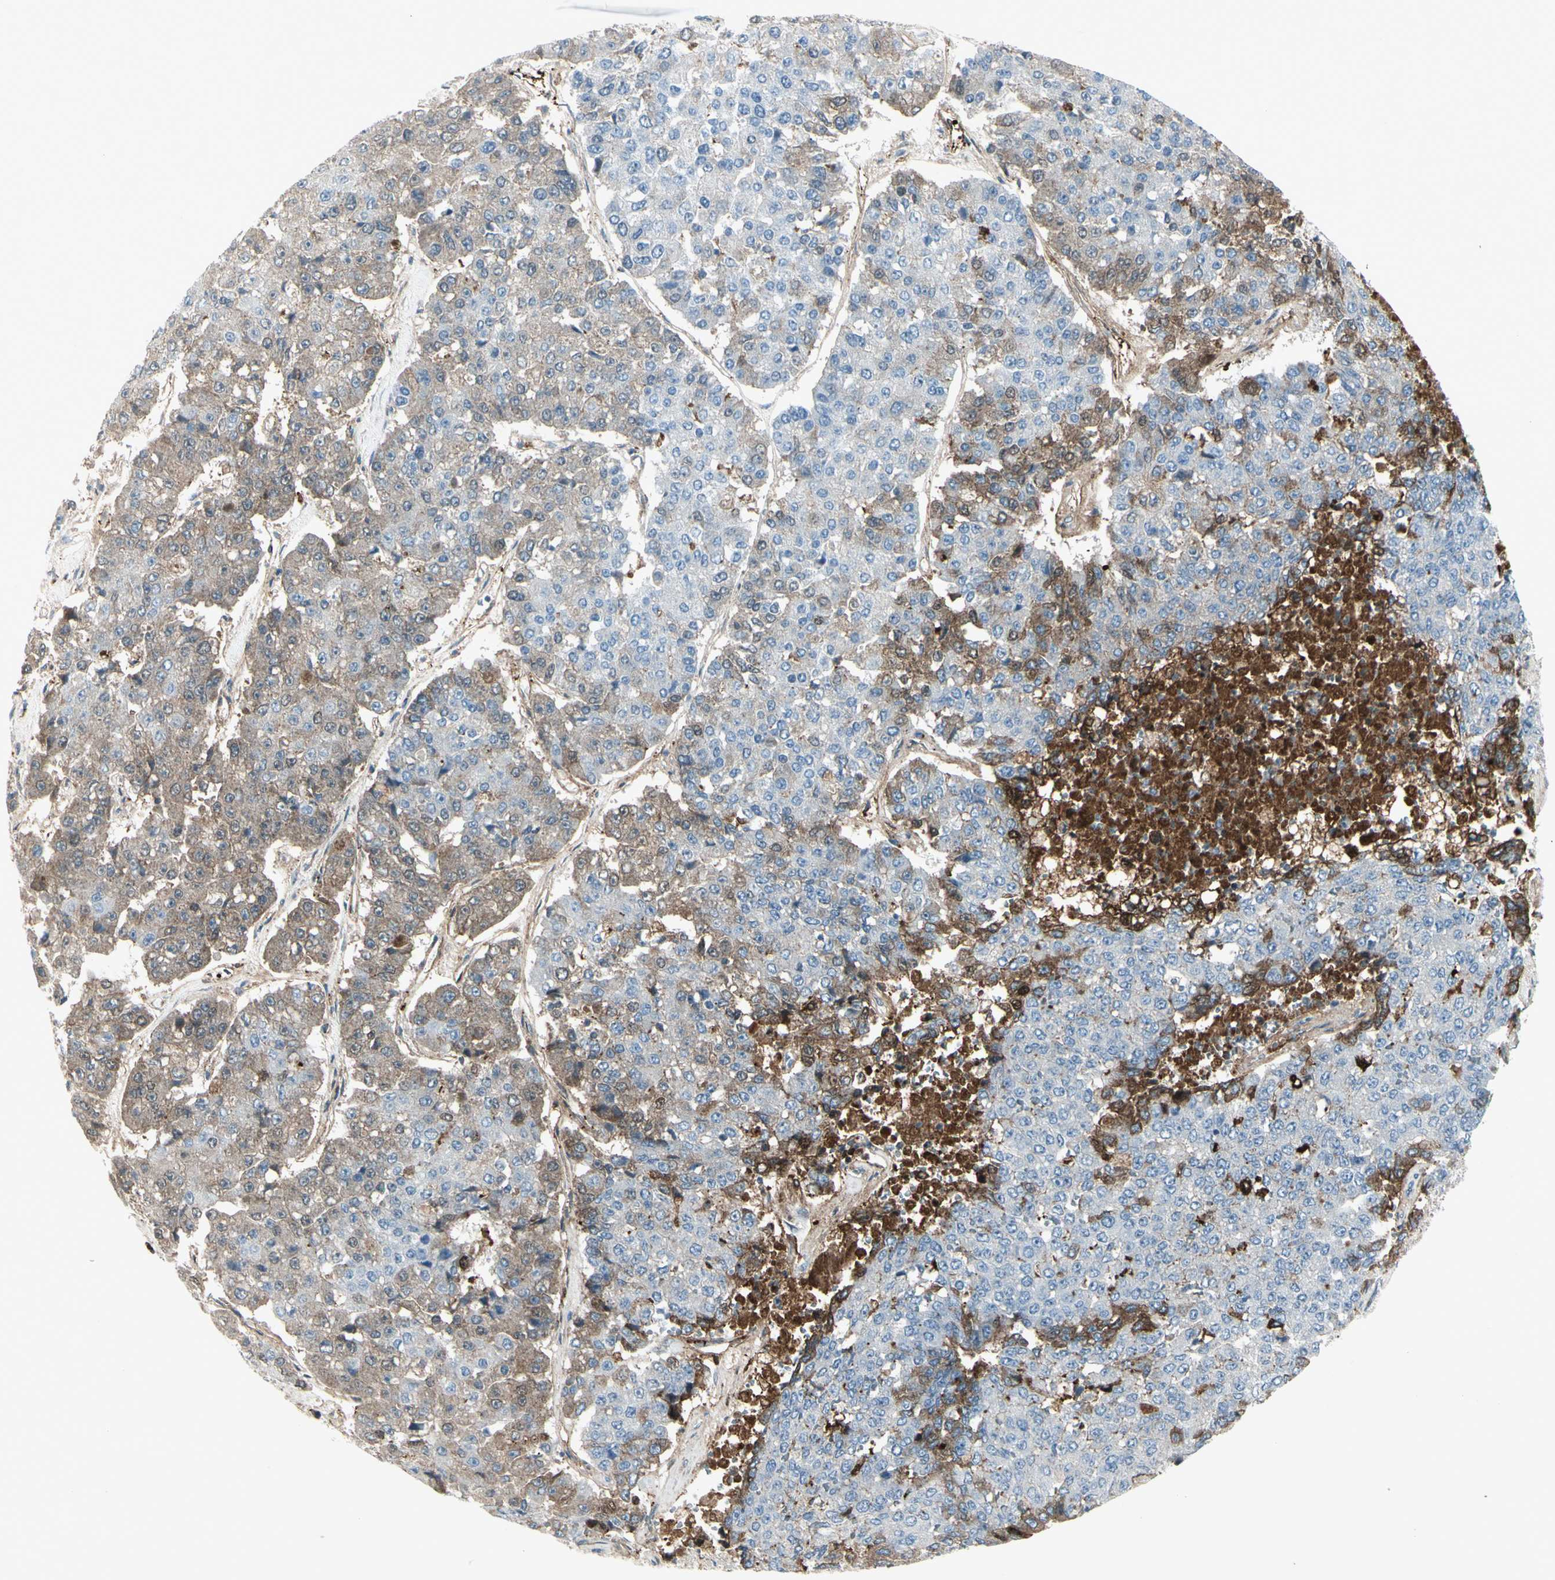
{"staining": {"intensity": "weak", "quantity": "25%-75%", "location": "cytoplasmic/membranous"}, "tissue": "pancreatic cancer", "cell_type": "Tumor cells", "image_type": "cancer", "snomed": [{"axis": "morphology", "description": "Adenocarcinoma, NOS"}, {"axis": "topography", "description": "Pancreas"}], "caption": "Pancreatic cancer (adenocarcinoma) was stained to show a protein in brown. There is low levels of weak cytoplasmic/membranous expression in about 25%-75% of tumor cells.", "gene": "IGHG1", "patient": {"sex": "male", "age": 50}}